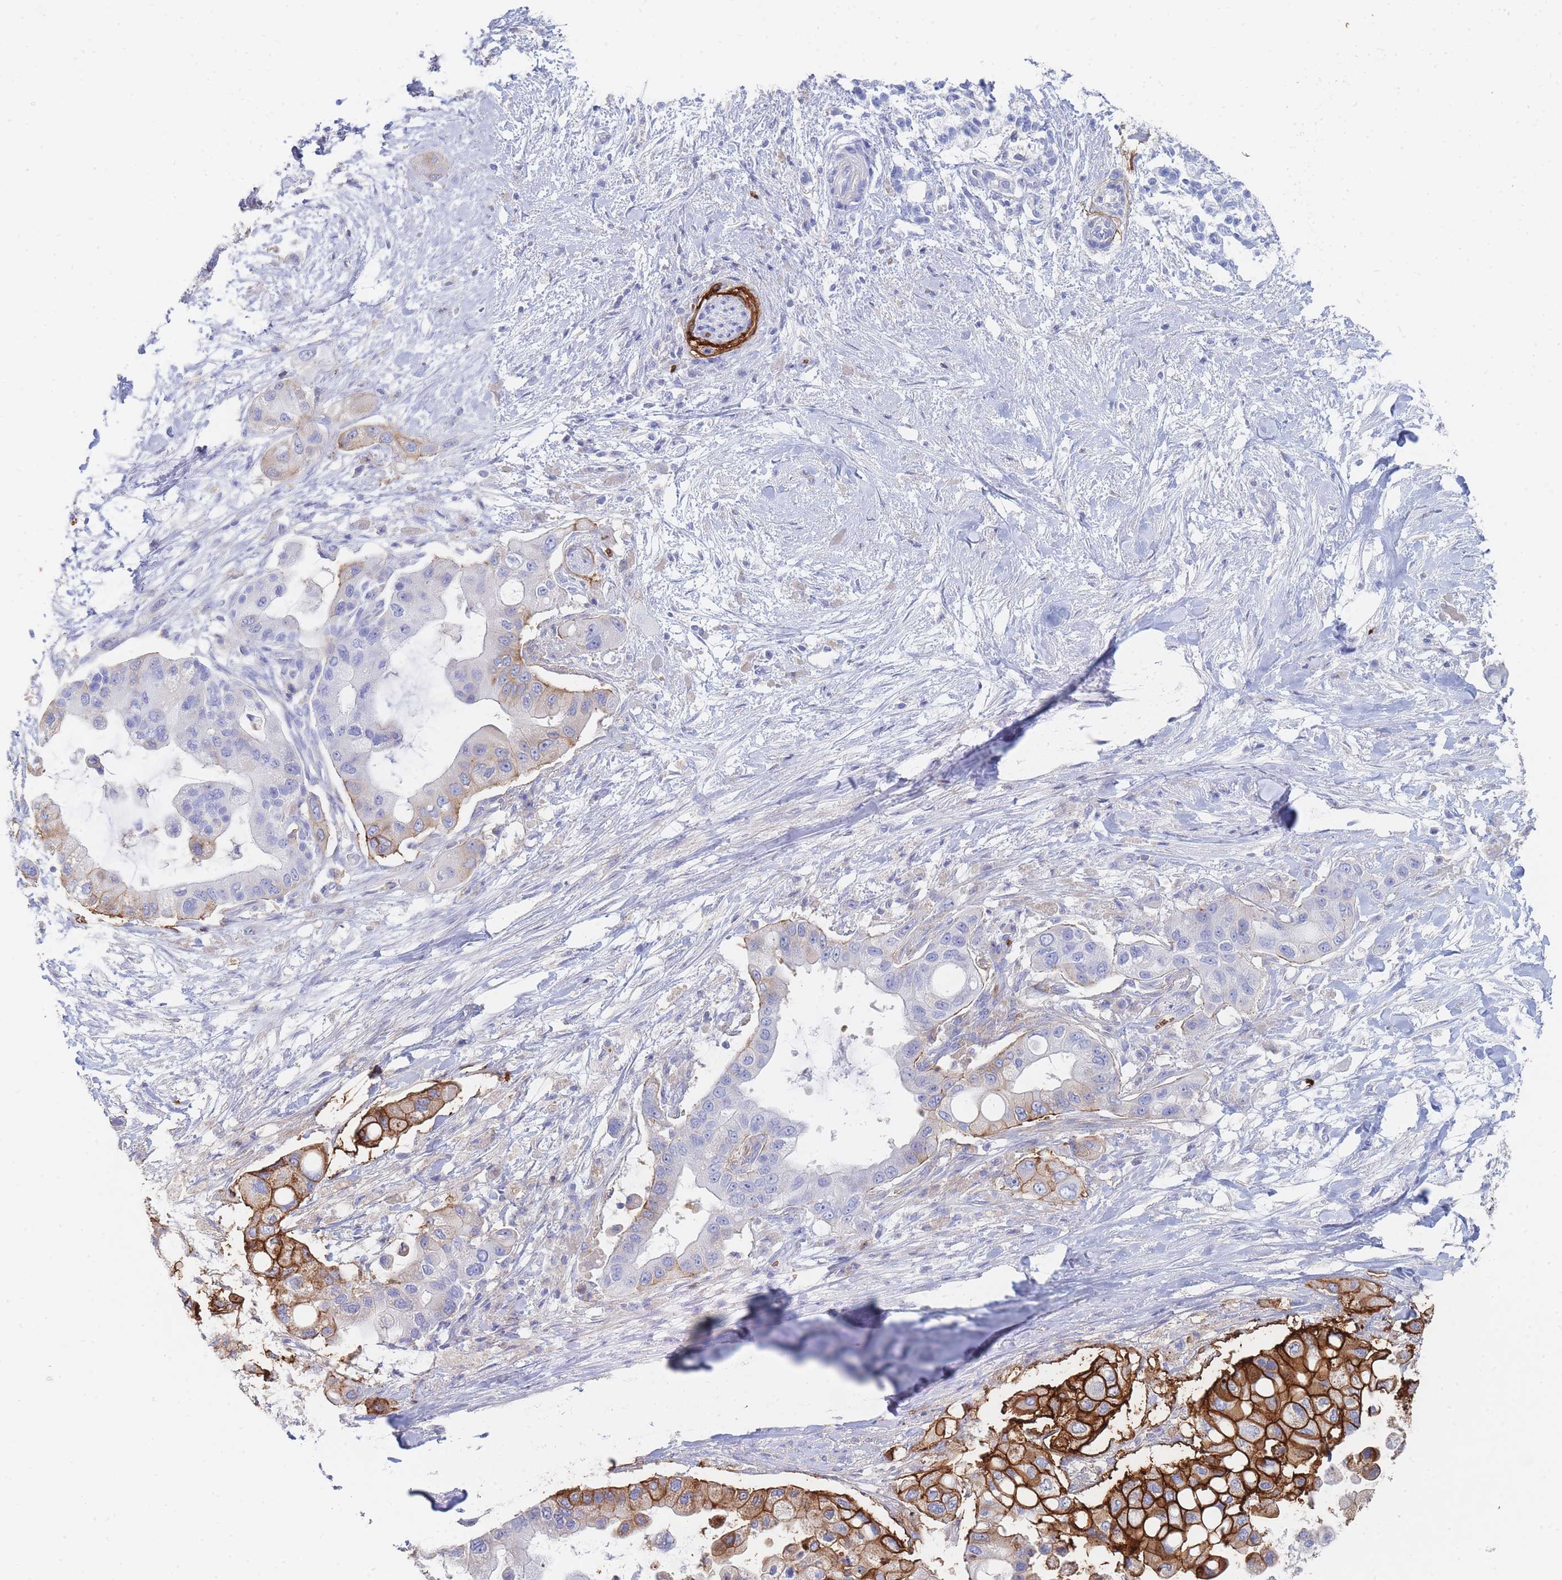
{"staining": {"intensity": "strong", "quantity": "25%-75%", "location": "cytoplasmic/membranous"}, "tissue": "pancreatic cancer", "cell_type": "Tumor cells", "image_type": "cancer", "snomed": [{"axis": "morphology", "description": "Adenocarcinoma, NOS"}, {"axis": "topography", "description": "Pancreas"}], "caption": "Tumor cells display high levels of strong cytoplasmic/membranous positivity in approximately 25%-75% of cells in human pancreatic adenocarcinoma.", "gene": "SLC2A1", "patient": {"sex": "male", "age": 57}}